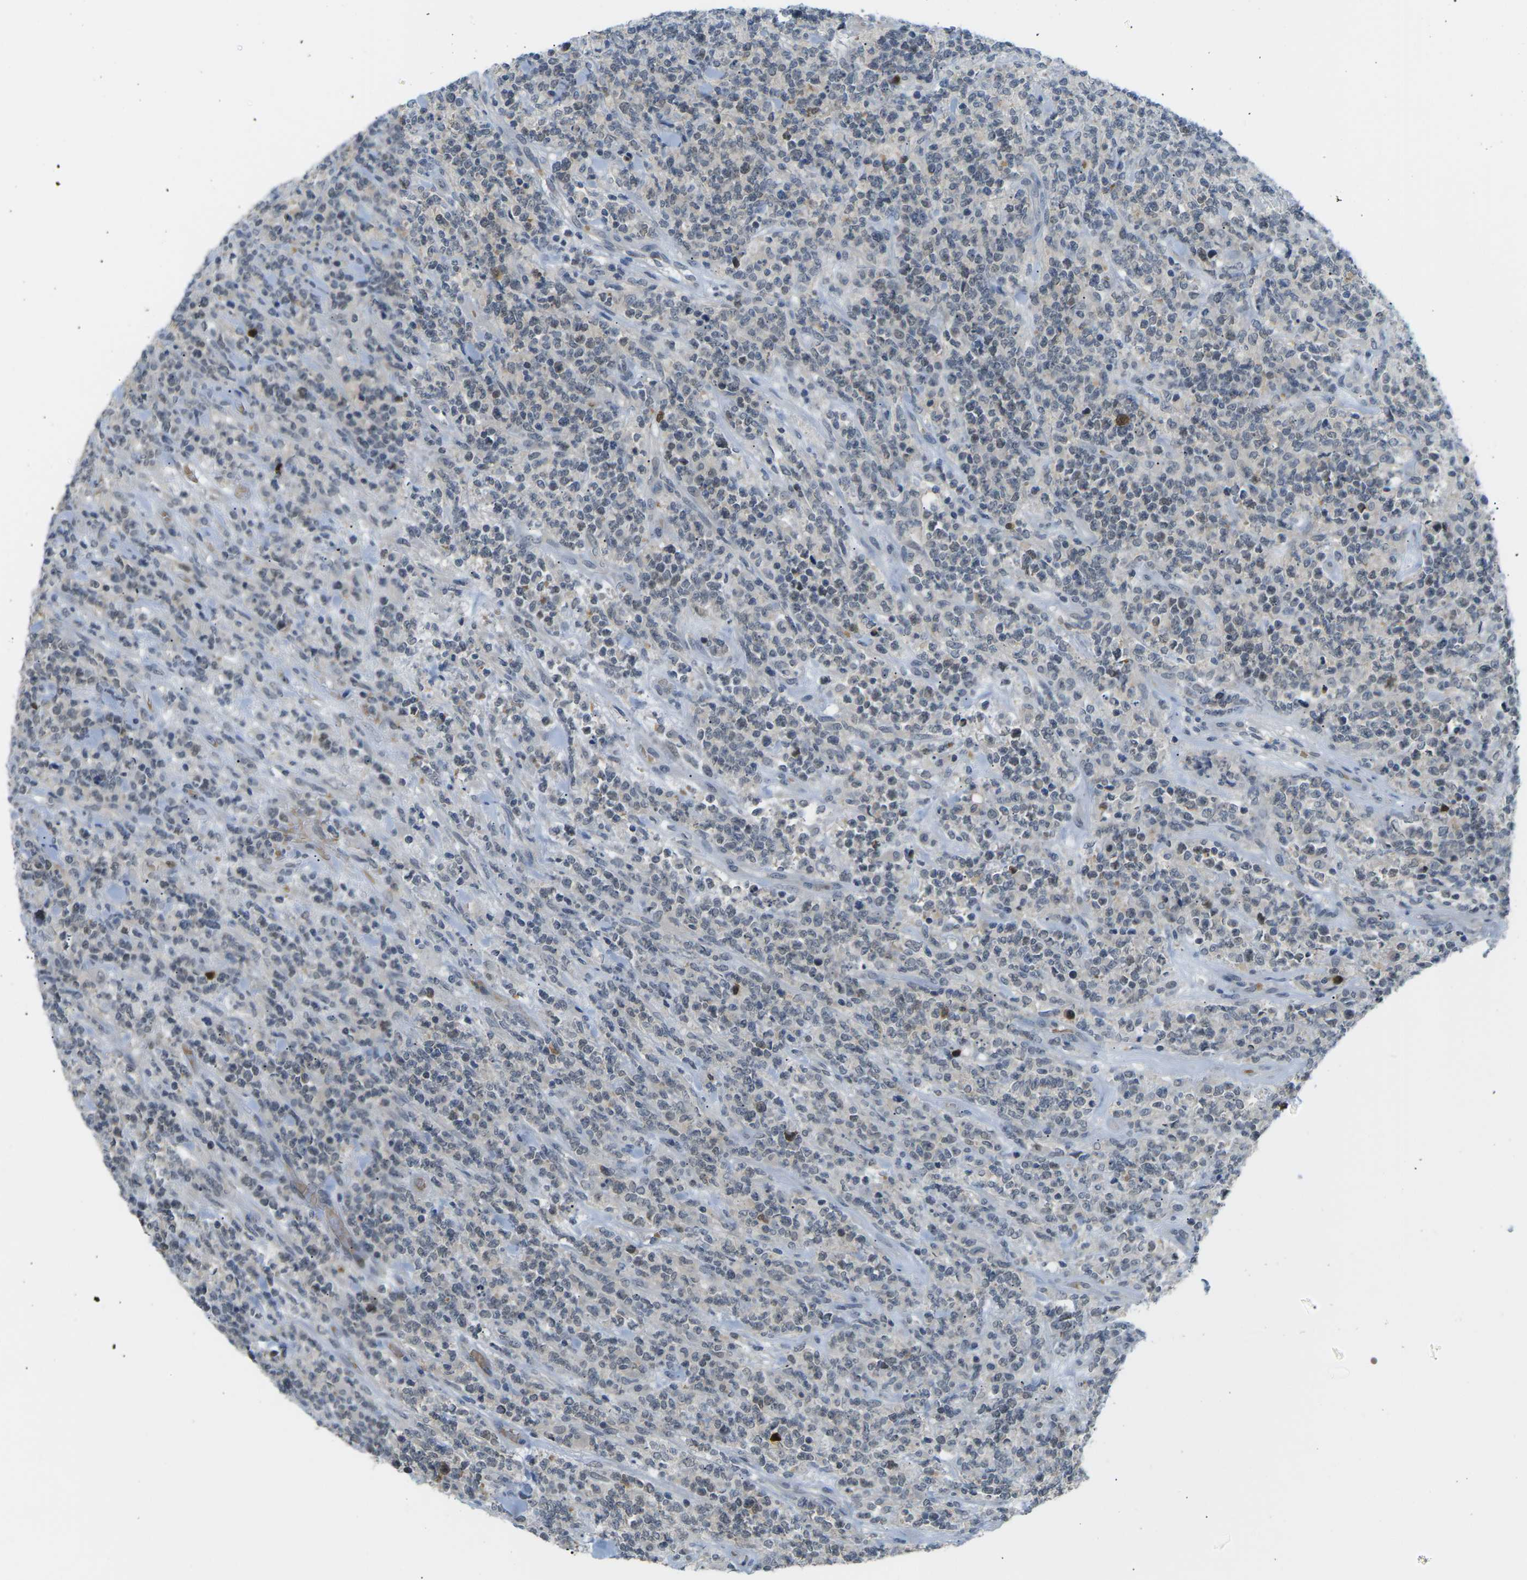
{"staining": {"intensity": "weak", "quantity": "25%-75%", "location": "cytoplasmic/membranous"}, "tissue": "lymphoma", "cell_type": "Tumor cells", "image_type": "cancer", "snomed": [{"axis": "morphology", "description": "Malignant lymphoma, non-Hodgkin's type, High grade"}, {"axis": "topography", "description": "Soft tissue"}], "caption": "Lymphoma stained with DAB (3,3'-diaminobenzidine) immunohistochemistry (IHC) displays low levels of weak cytoplasmic/membranous staining in about 25%-75% of tumor cells.", "gene": "PSAT1", "patient": {"sex": "male", "age": 18}}